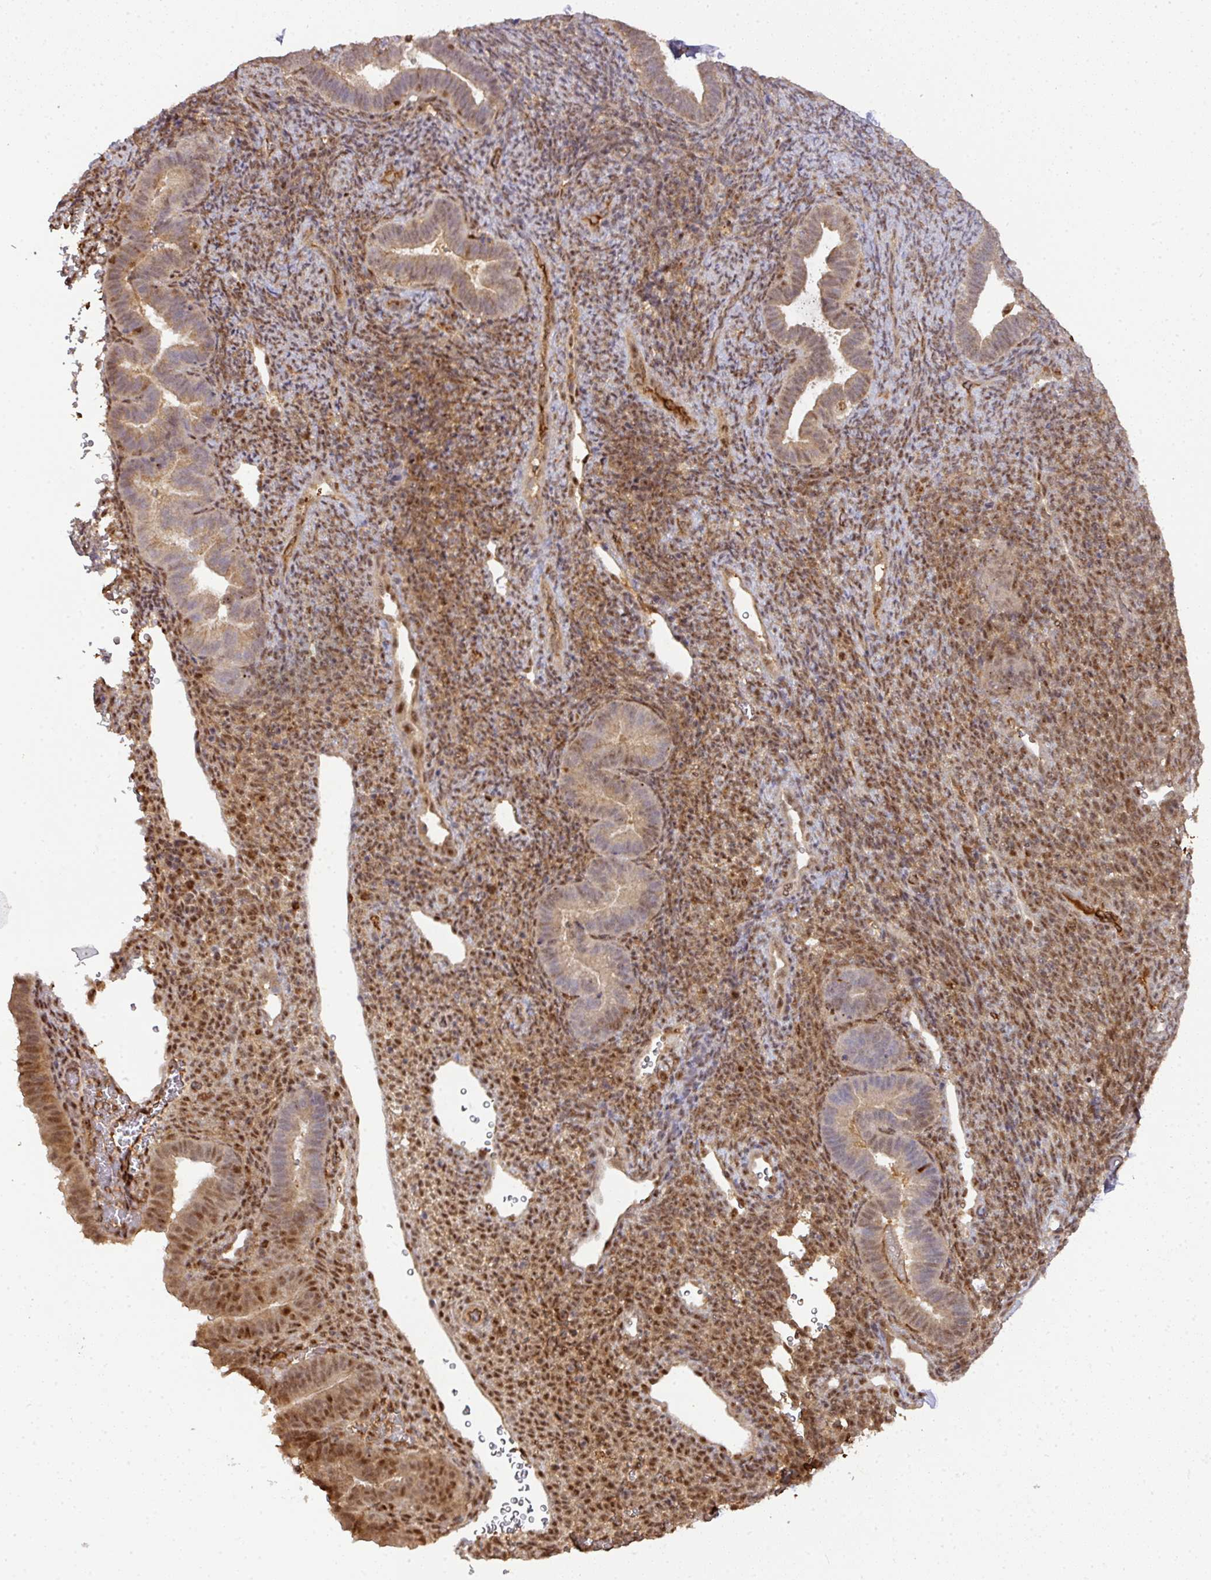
{"staining": {"intensity": "moderate", "quantity": "25%-75%", "location": "nuclear"}, "tissue": "endometrium", "cell_type": "Cells in endometrial stroma", "image_type": "normal", "snomed": [{"axis": "morphology", "description": "Normal tissue, NOS"}, {"axis": "topography", "description": "Endometrium"}], "caption": "Immunohistochemistry histopathology image of benign human endometrium stained for a protein (brown), which demonstrates medium levels of moderate nuclear expression in approximately 25%-75% of cells in endometrial stroma.", "gene": "RANBP9", "patient": {"sex": "female", "age": 34}}